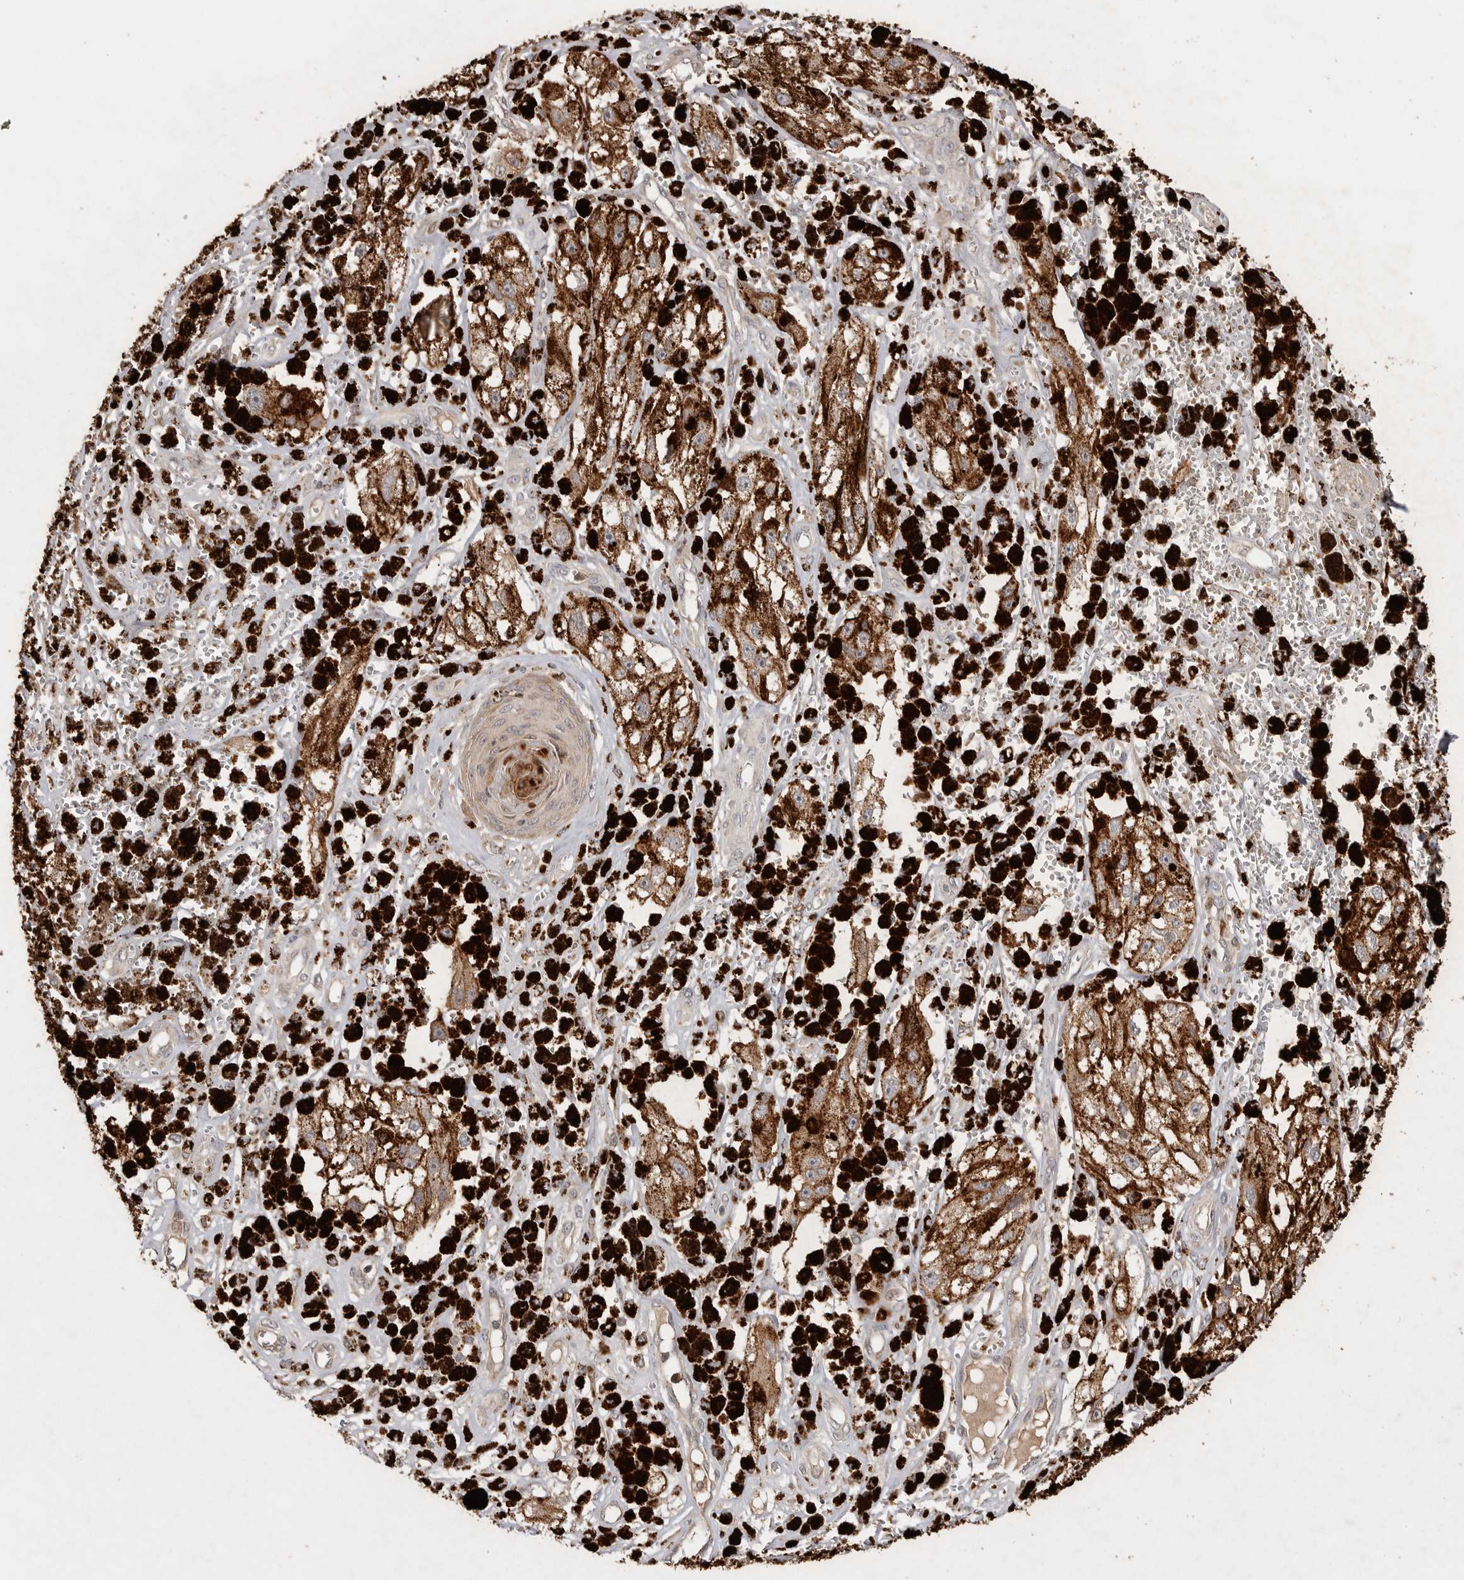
{"staining": {"intensity": "negative", "quantity": "none", "location": "none"}, "tissue": "melanoma", "cell_type": "Tumor cells", "image_type": "cancer", "snomed": [{"axis": "morphology", "description": "Malignant melanoma, NOS"}, {"axis": "topography", "description": "Skin"}], "caption": "High power microscopy photomicrograph of an immunohistochemistry micrograph of melanoma, revealing no significant expression in tumor cells.", "gene": "VN1R4", "patient": {"sex": "male", "age": 88}}